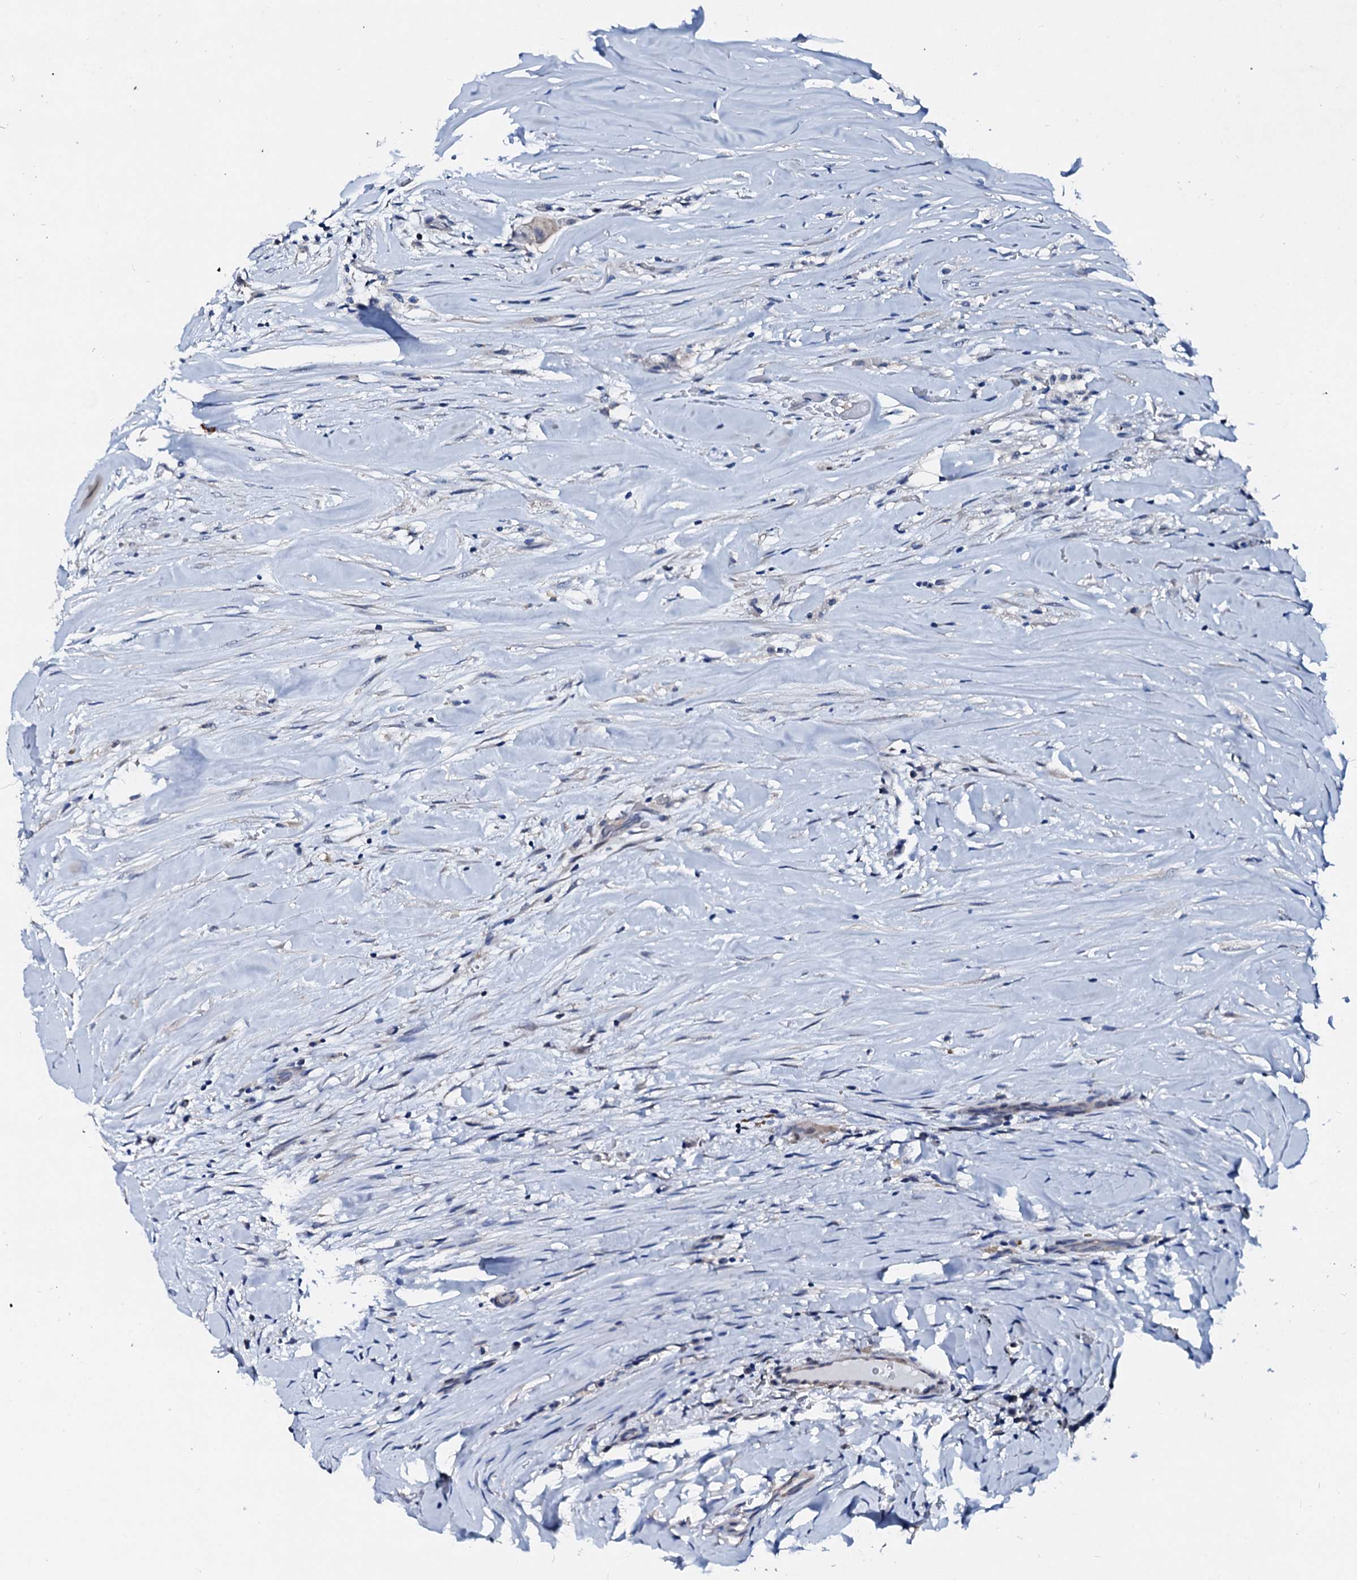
{"staining": {"intensity": "negative", "quantity": "none", "location": "none"}, "tissue": "thyroid cancer", "cell_type": "Tumor cells", "image_type": "cancer", "snomed": [{"axis": "morphology", "description": "Papillary adenocarcinoma, NOS"}, {"axis": "topography", "description": "Thyroid gland"}], "caption": "High magnification brightfield microscopy of thyroid cancer (papillary adenocarcinoma) stained with DAB (3,3'-diaminobenzidine) (brown) and counterstained with hematoxylin (blue): tumor cells show no significant expression.", "gene": "CSN2", "patient": {"sex": "female", "age": 59}}